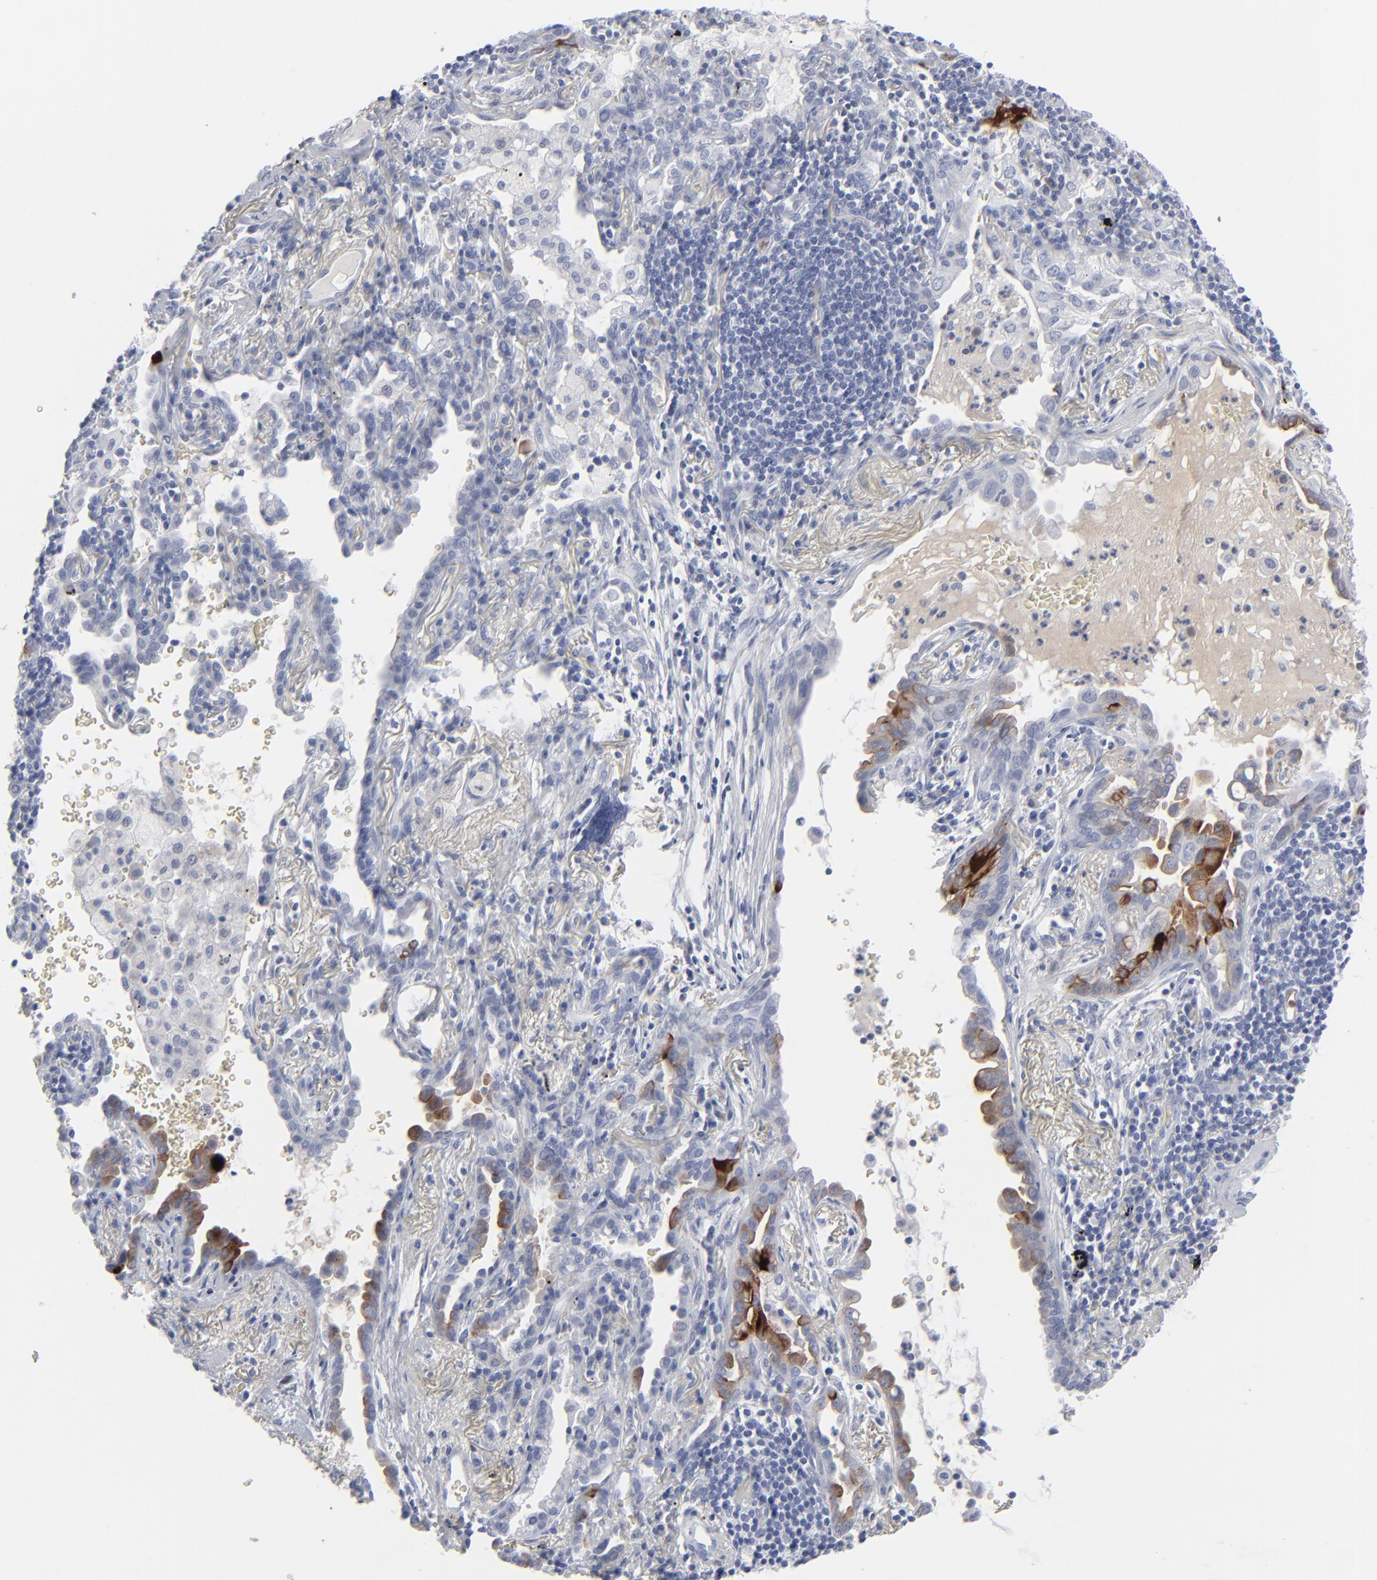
{"staining": {"intensity": "strong", "quantity": "<25%", "location": "cytoplasmic/membranous"}, "tissue": "lung cancer", "cell_type": "Tumor cells", "image_type": "cancer", "snomed": [{"axis": "morphology", "description": "Adenocarcinoma, NOS"}, {"axis": "topography", "description": "Lung"}], "caption": "IHC micrograph of lung cancer stained for a protein (brown), which reveals medium levels of strong cytoplasmic/membranous positivity in approximately <25% of tumor cells.", "gene": "MSLN", "patient": {"sex": "female", "age": 50}}